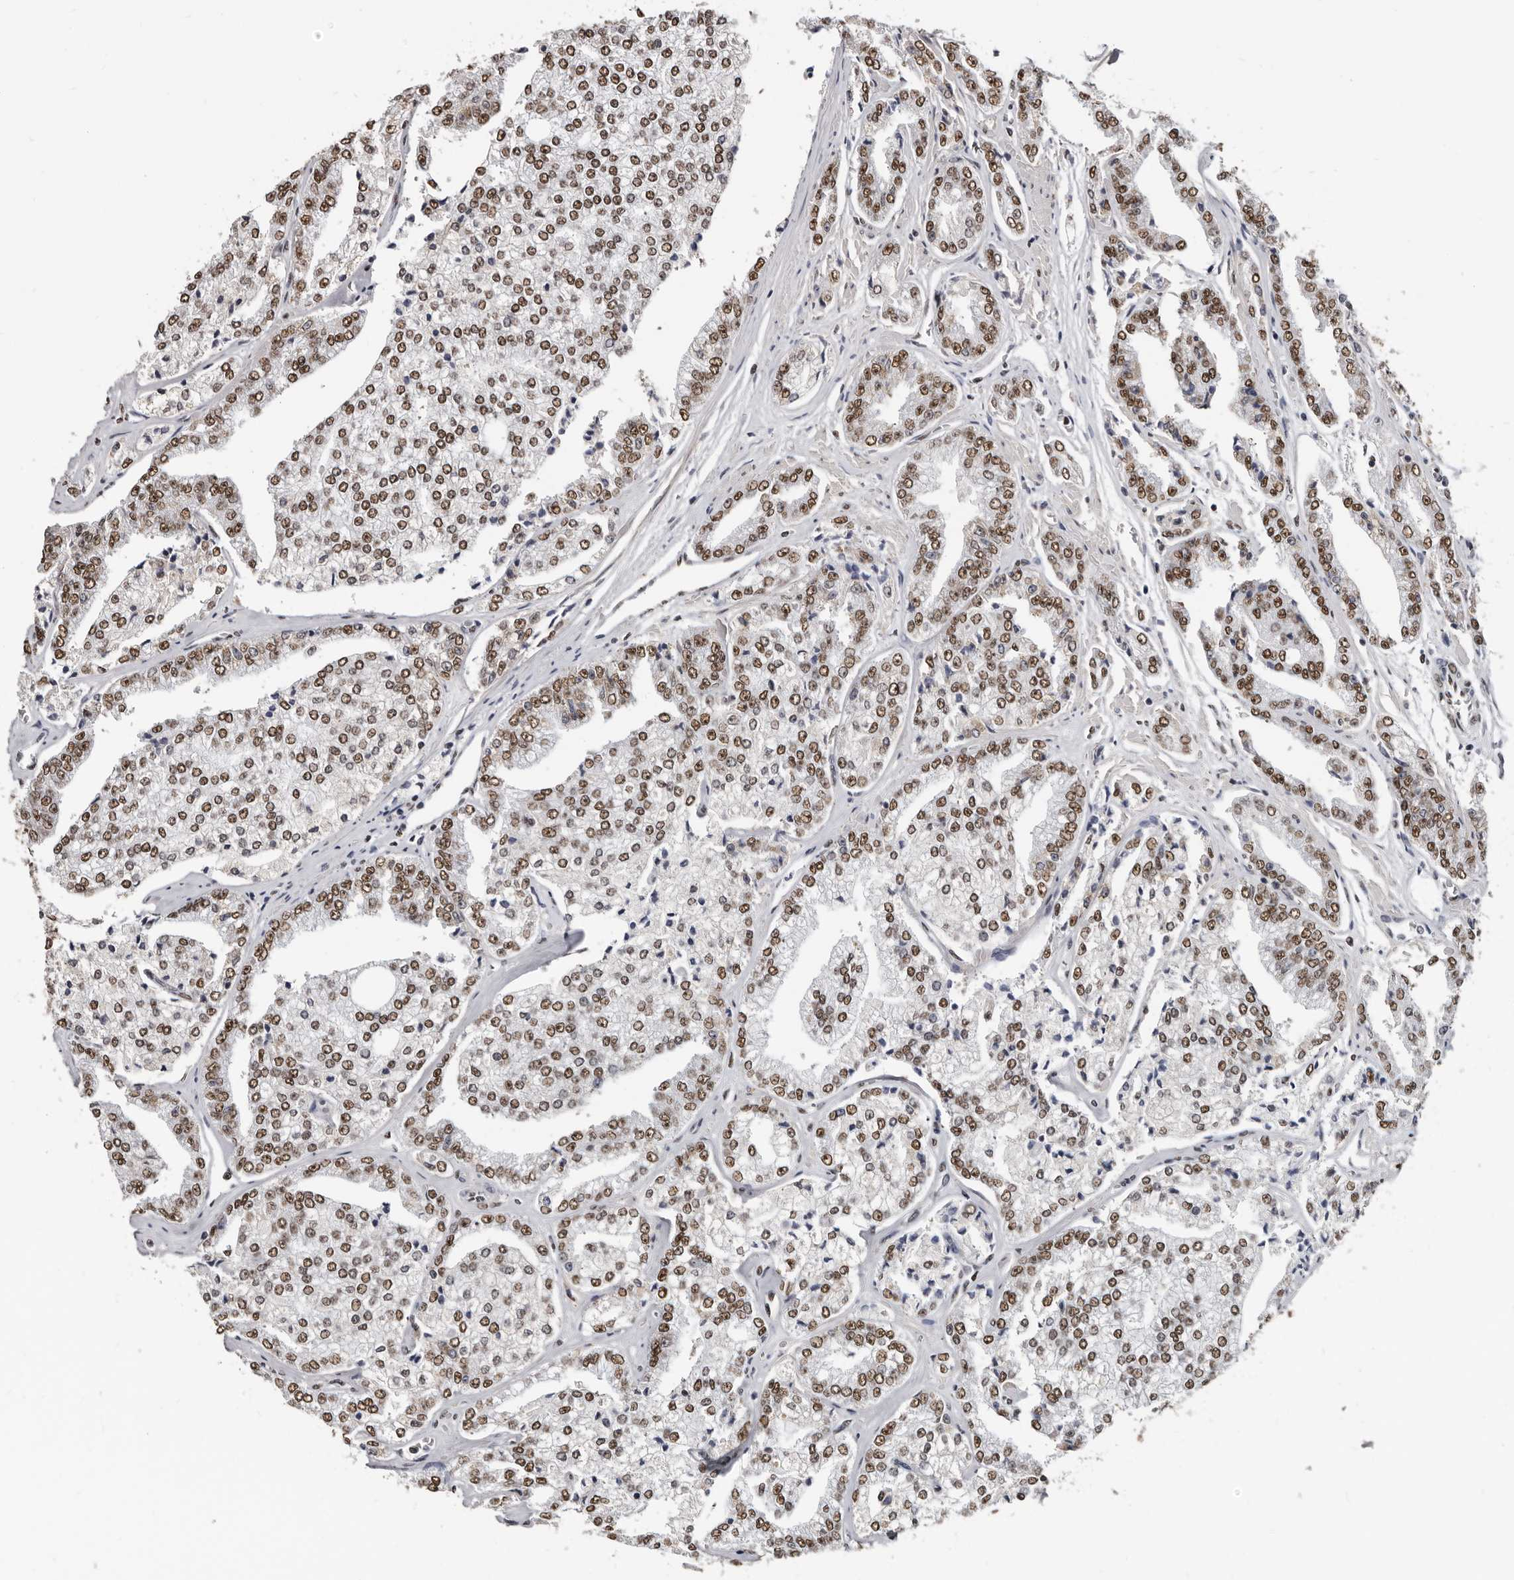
{"staining": {"intensity": "moderate", "quantity": ">75%", "location": "nuclear"}, "tissue": "prostate cancer", "cell_type": "Tumor cells", "image_type": "cancer", "snomed": [{"axis": "morphology", "description": "Adenocarcinoma, High grade"}, {"axis": "topography", "description": "Prostate"}], "caption": "Prostate adenocarcinoma (high-grade) stained with immunohistochemistry shows moderate nuclear staining in about >75% of tumor cells. (brown staining indicates protein expression, while blue staining denotes nuclei).", "gene": "SCAF4", "patient": {"sex": "male", "age": 71}}